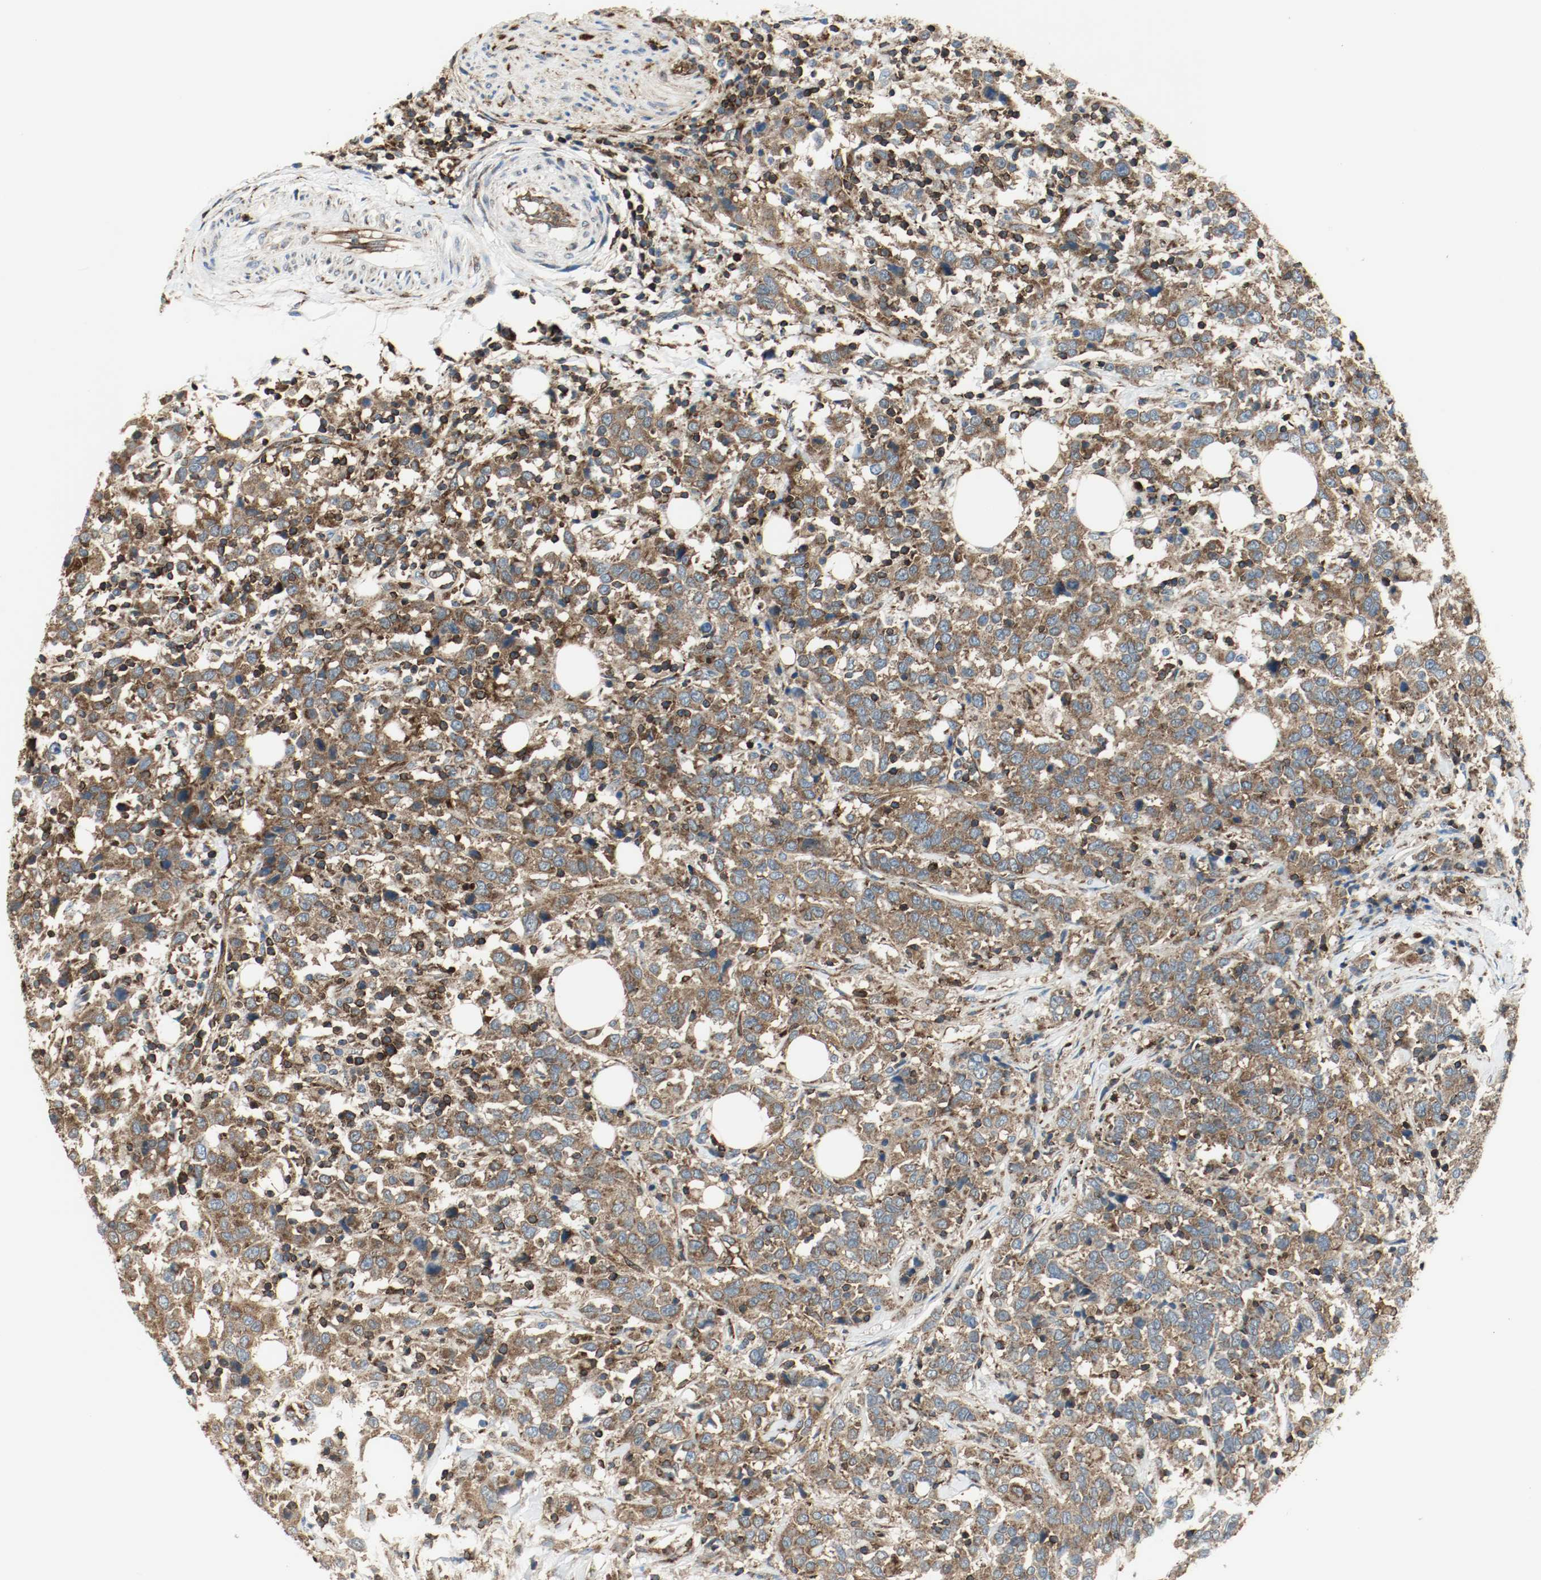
{"staining": {"intensity": "strong", "quantity": ">75%", "location": "cytoplasmic/membranous"}, "tissue": "urothelial cancer", "cell_type": "Tumor cells", "image_type": "cancer", "snomed": [{"axis": "morphology", "description": "Urothelial carcinoma, High grade"}, {"axis": "topography", "description": "Urinary bladder"}], "caption": "This is a photomicrograph of immunohistochemistry (IHC) staining of urothelial cancer, which shows strong expression in the cytoplasmic/membranous of tumor cells.", "gene": "PLCG1", "patient": {"sex": "male", "age": 61}}